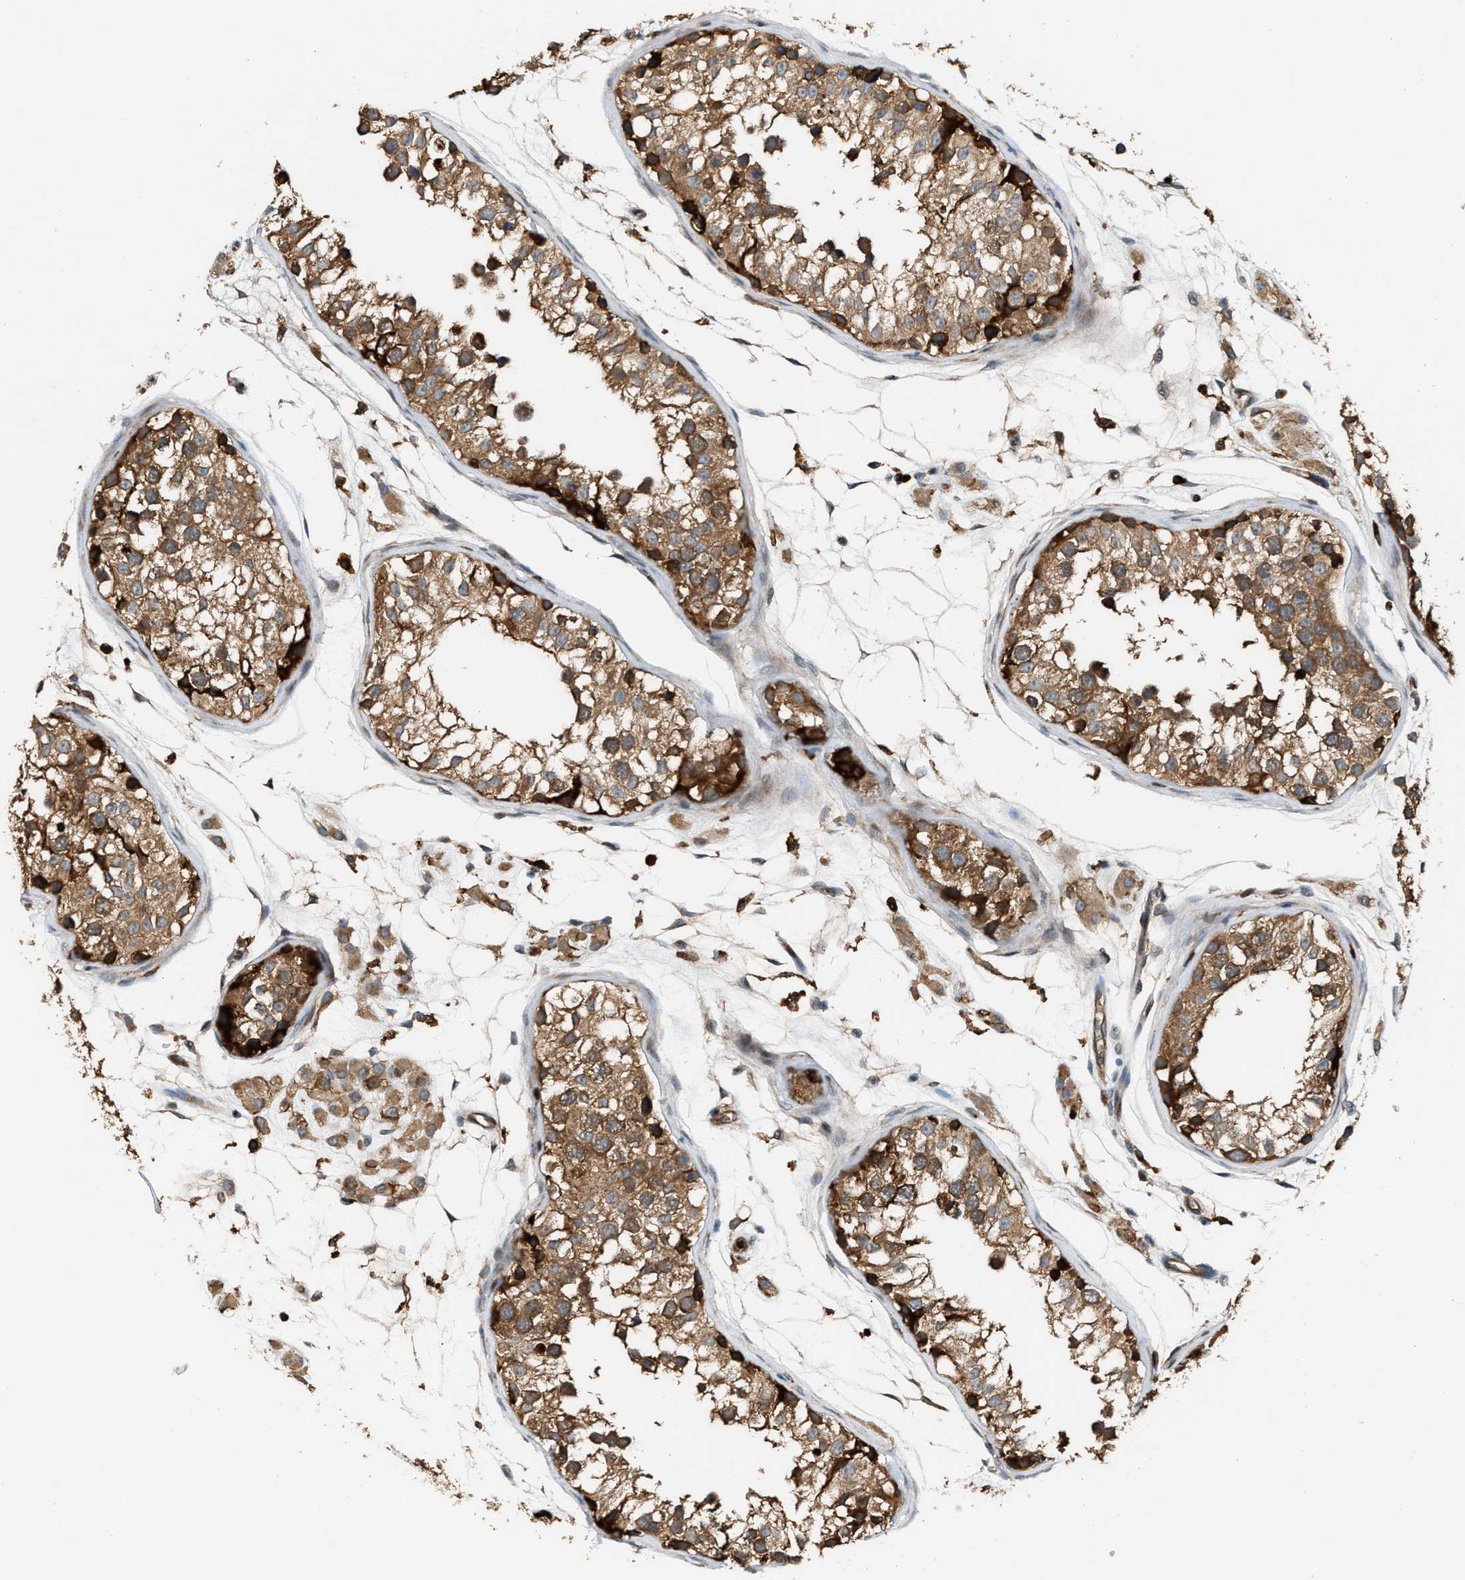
{"staining": {"intensity": "moderate", "quantity": ">75%", "location": "cytoplasmic/membranous"}, "tissue": "testis", "cell_type": "Cells in seminiferous ducts", "image_type": "normal", "snomed": [{"axis": "morphology", "description": "Normal tissue, NOS"}, {"axis": "morphology", "description": "Adenocarcinoma, metastatic, NOS"}, {"axis": "topography", "description": "Testis"}], "caption": "The micrograph demonstrates immunohistochemical staining of normal testis. There is moderate cytoplasmic/membranous positivity is identified in approximately >75% of cells in seminiferous ducts.", "gene": "BAIAP2L1", "patient": {"sex": "male", "age": 26}}